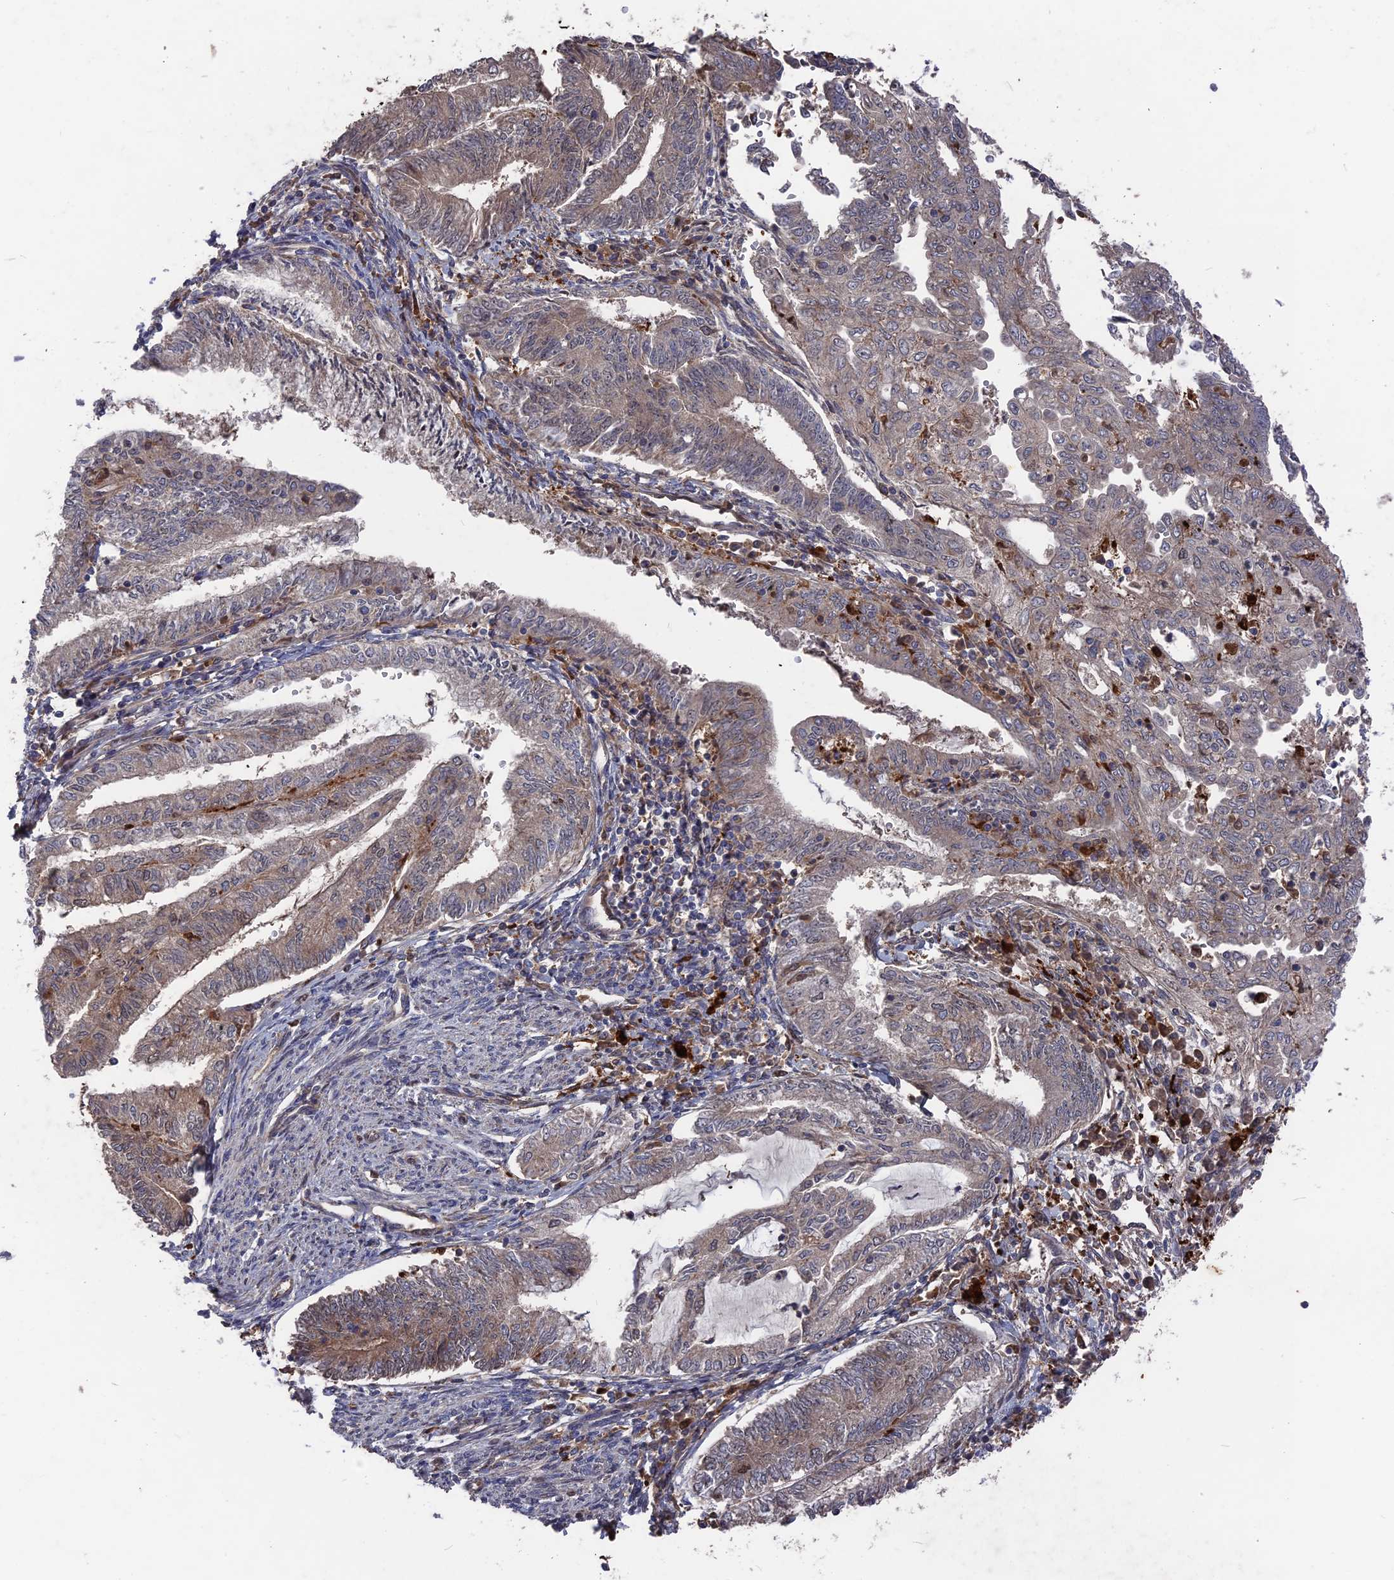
{"staining": {"intensity": "weak", "quantity": "25%-75%", "location": "cytoplasmic/membranous"}, "tissue": "endometrial cancer", "cell_type": "Tumor cells", "image_type": "cancer", "snomed": [{"axis": "morphology", "description": "Adenocarcinoma, NOS"}, {"axis": "topography", "description": "Endometrium"}], "caption": "Immunohistochemical staining of human endometrial cancer shows weak cytoplasmic/membranous protein expression in approximately 25%-75% of tumor cells.", "gene": "DEF8", "patient": {"sex": "female", "age": 66}}